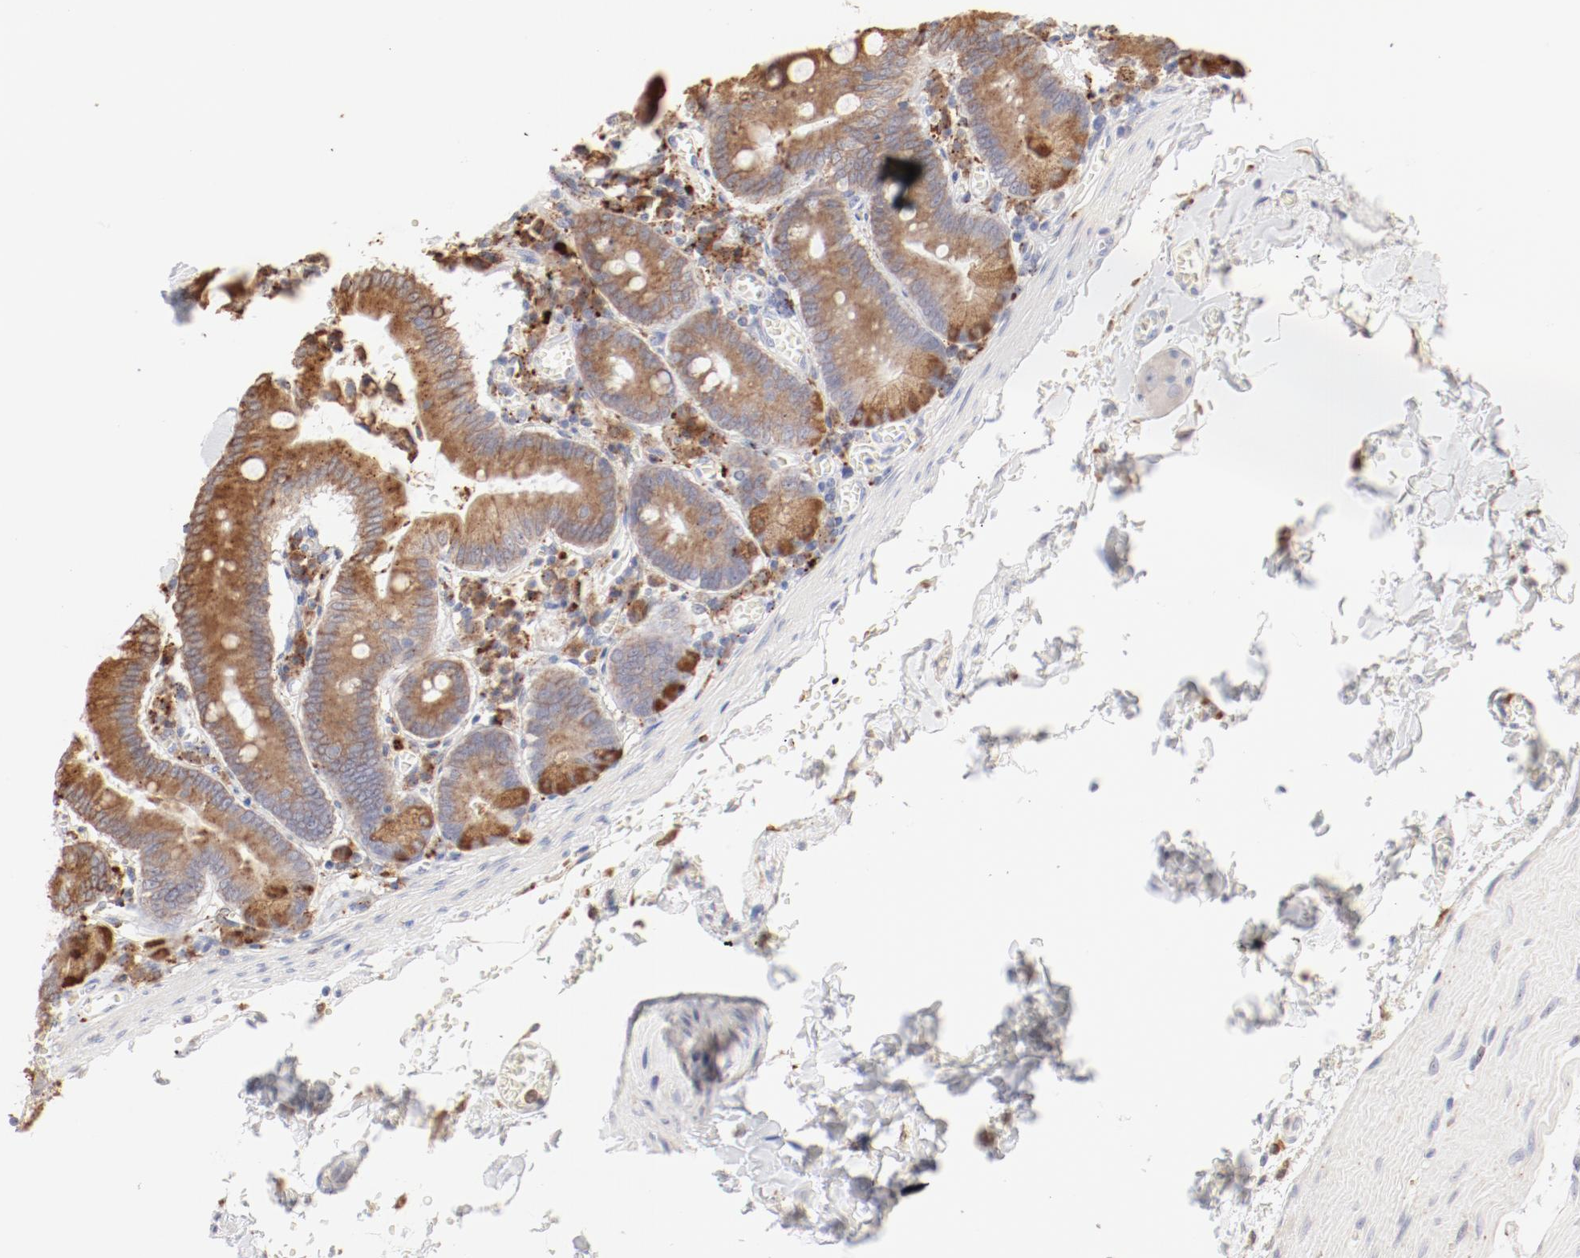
{"staining": {"intensity": "moderate", "quantity": ">75%", "location": "cytoplasmic/membranous"}, "tissue": "small intestine", "cell_type": "Glandular cells", "image_type": "normal", "snomed": [{"axis": "morphology", "description": "Normal tissue, NOS"}, {"axis": "topography", "description": "Small intestine"}], "caption": "Brown immunohistochemical staining in normal human small intestine reveals moderate cytoplasmic/membranous positivity in about >75% of glandular cells. (IHC, brightfield microscopy, high magnification).", "gene": "CTSH", "patient": {"sex": "male", "age": 71}}